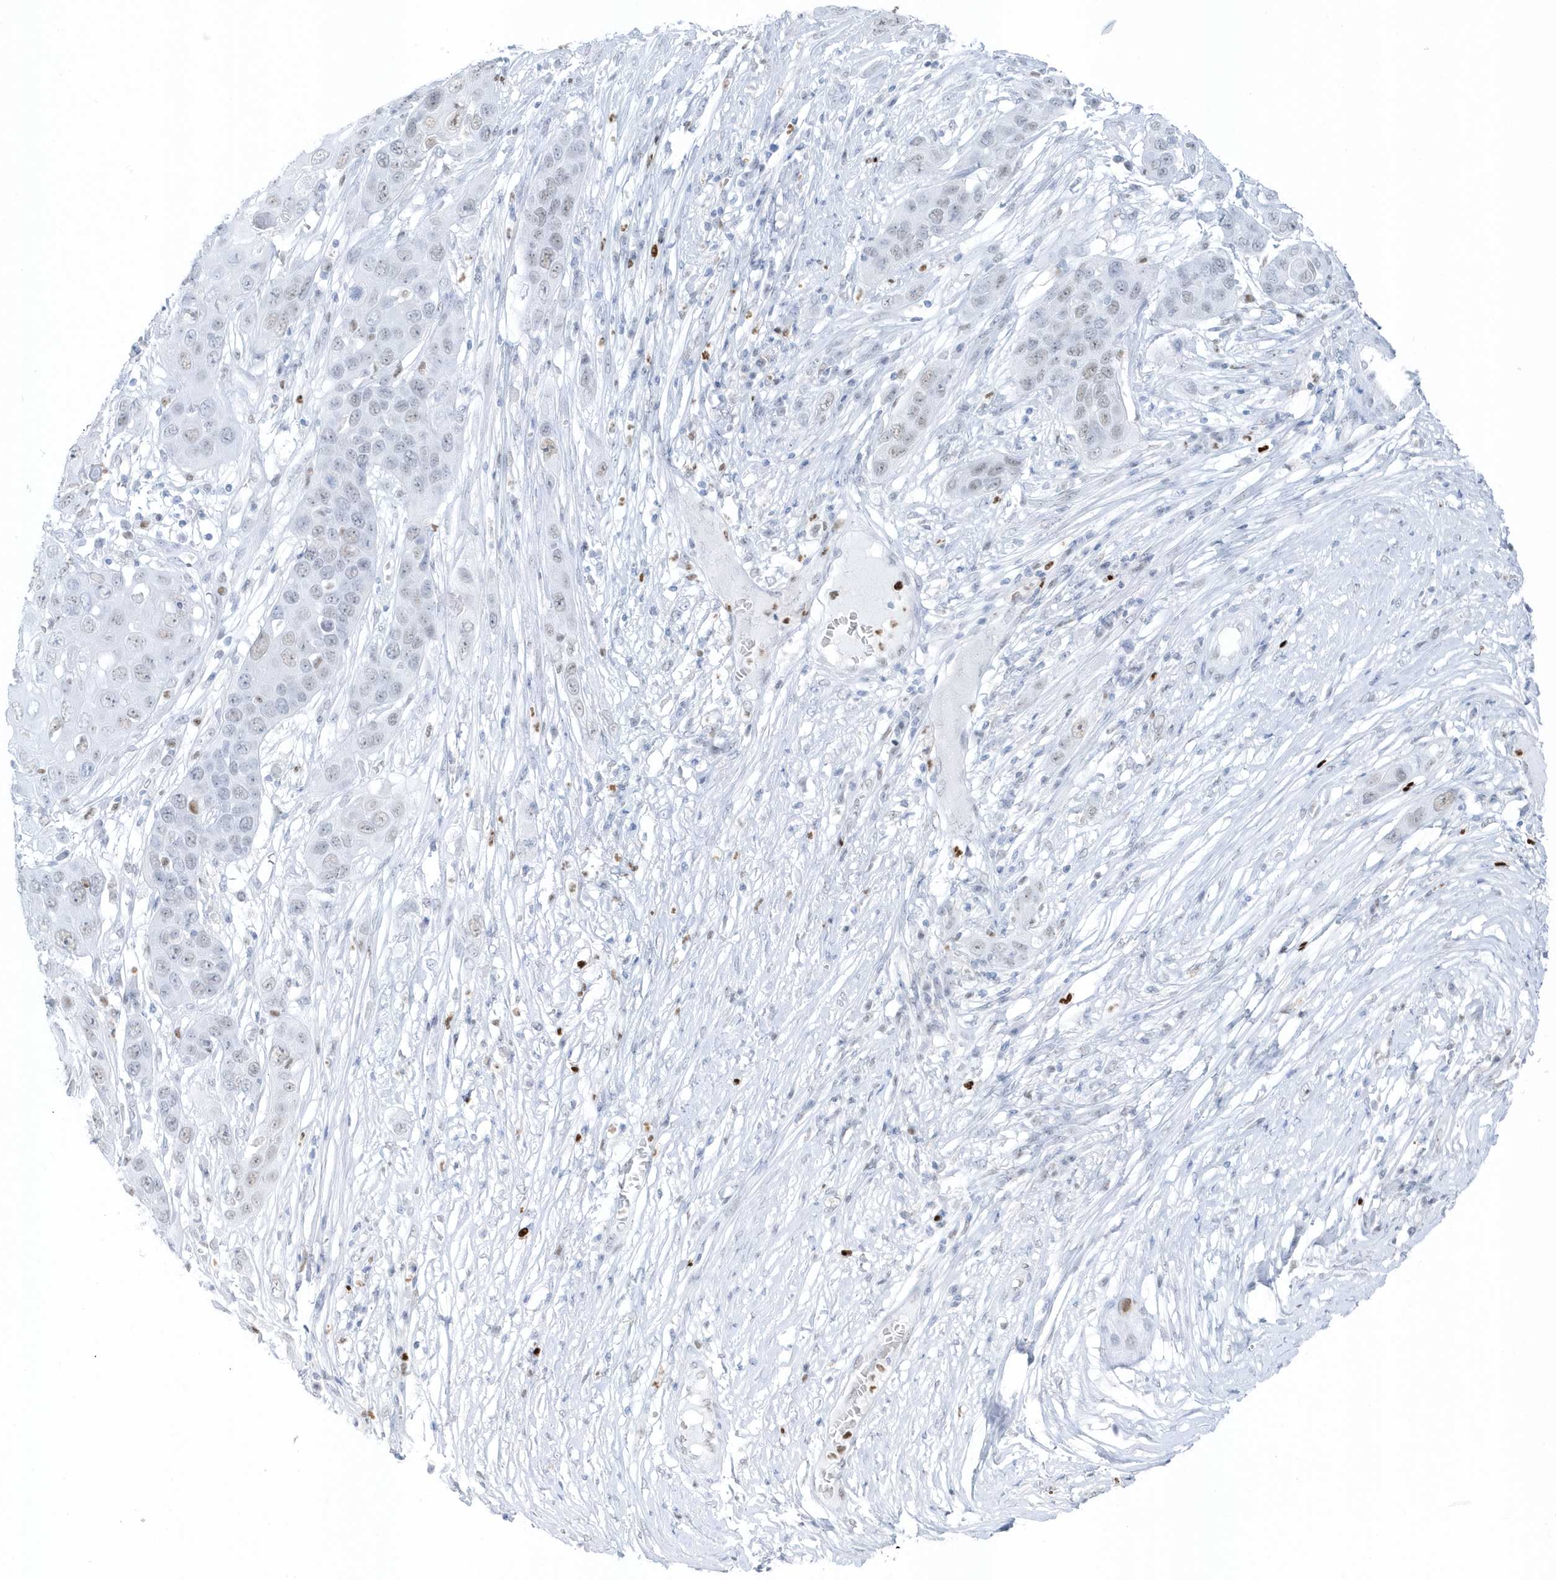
{"staining": {"intensity": "negative", "quantity": "none", "location": "none"}, "tissue": "skin cancer", "cell_type": "Tumor cells", "image_type": "cancer", "snomed": [{"axis": "morphology", "description": "Squamous cell carcinoma, NOS"}, {"axis": "topography", "description": "Skin"}], "caption": "Immunohistochemistry of human skin cancer reveals no expression in tumor cells. Brightfield microscopy of IHC stained with DAB (3,3'-diaminobenzidine) (brown) and hematoxylin (blue), captured at high magnification.", "gene": "SMIM34", "patient": {"sex": "male", "age": 55}}